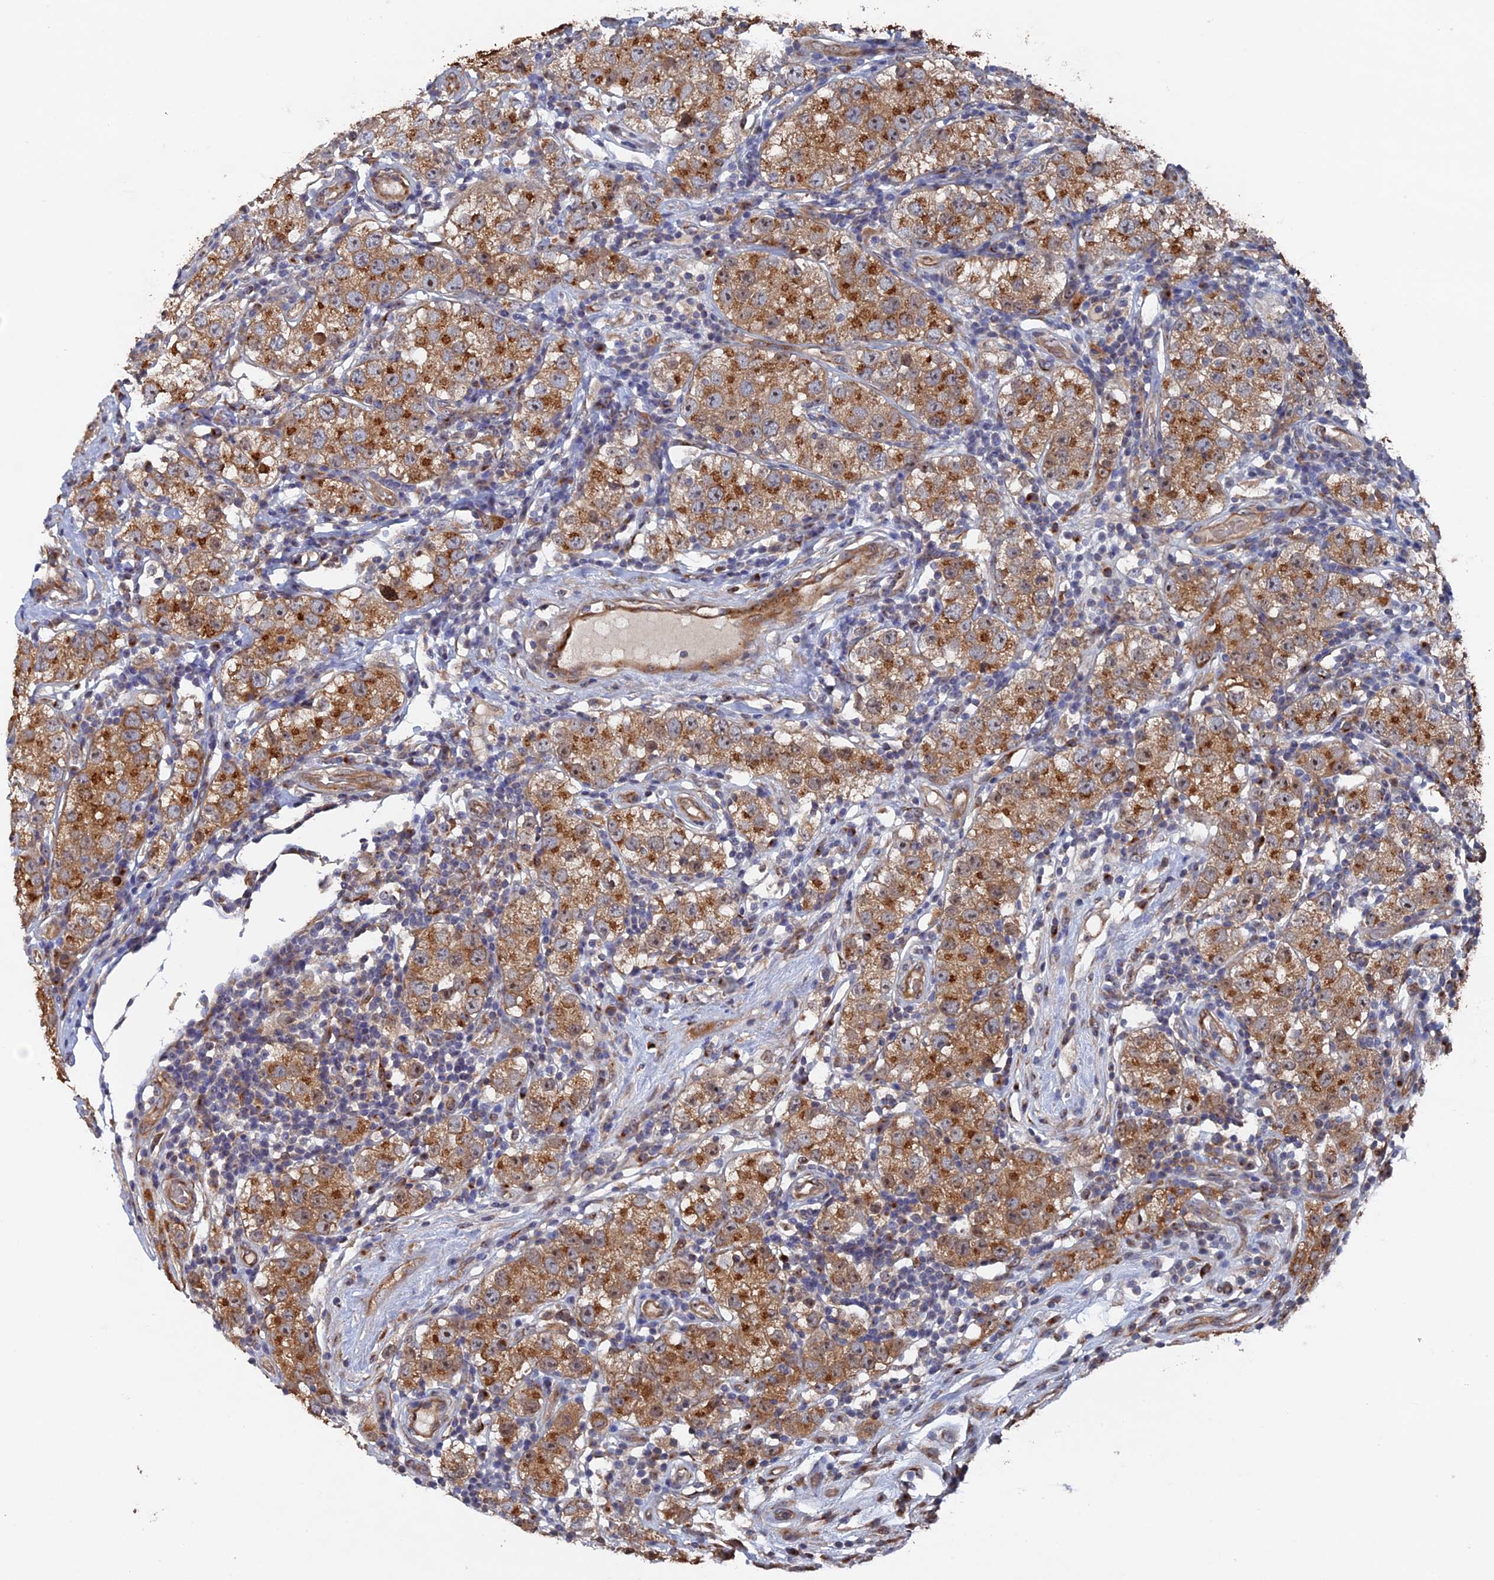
{"staining": {"intensity": "moderate", "quantity": ">75%", "location": "cytoplasmic/membranous"}, "tissue": "testis cancer", "cell_type": "Tumor cells", "image_type": "cancer", "snomed": [{"axis": "morphology", "description": "Seminoma, NOS"}, {"axis": "topography", "description": "Testis"}], "caption": "Tumor cells exhibit moderate cytoplasmic/membranous positivity in about >75% of cells in testis seminoma. The staining was performed using DAB to visualize the protein expression in brown, while the nuclei were stained in blue with hematoxylin (Magnification: 20x).", "gene": "VPS37C", "patient": {"sex": "male", "age": 34}}